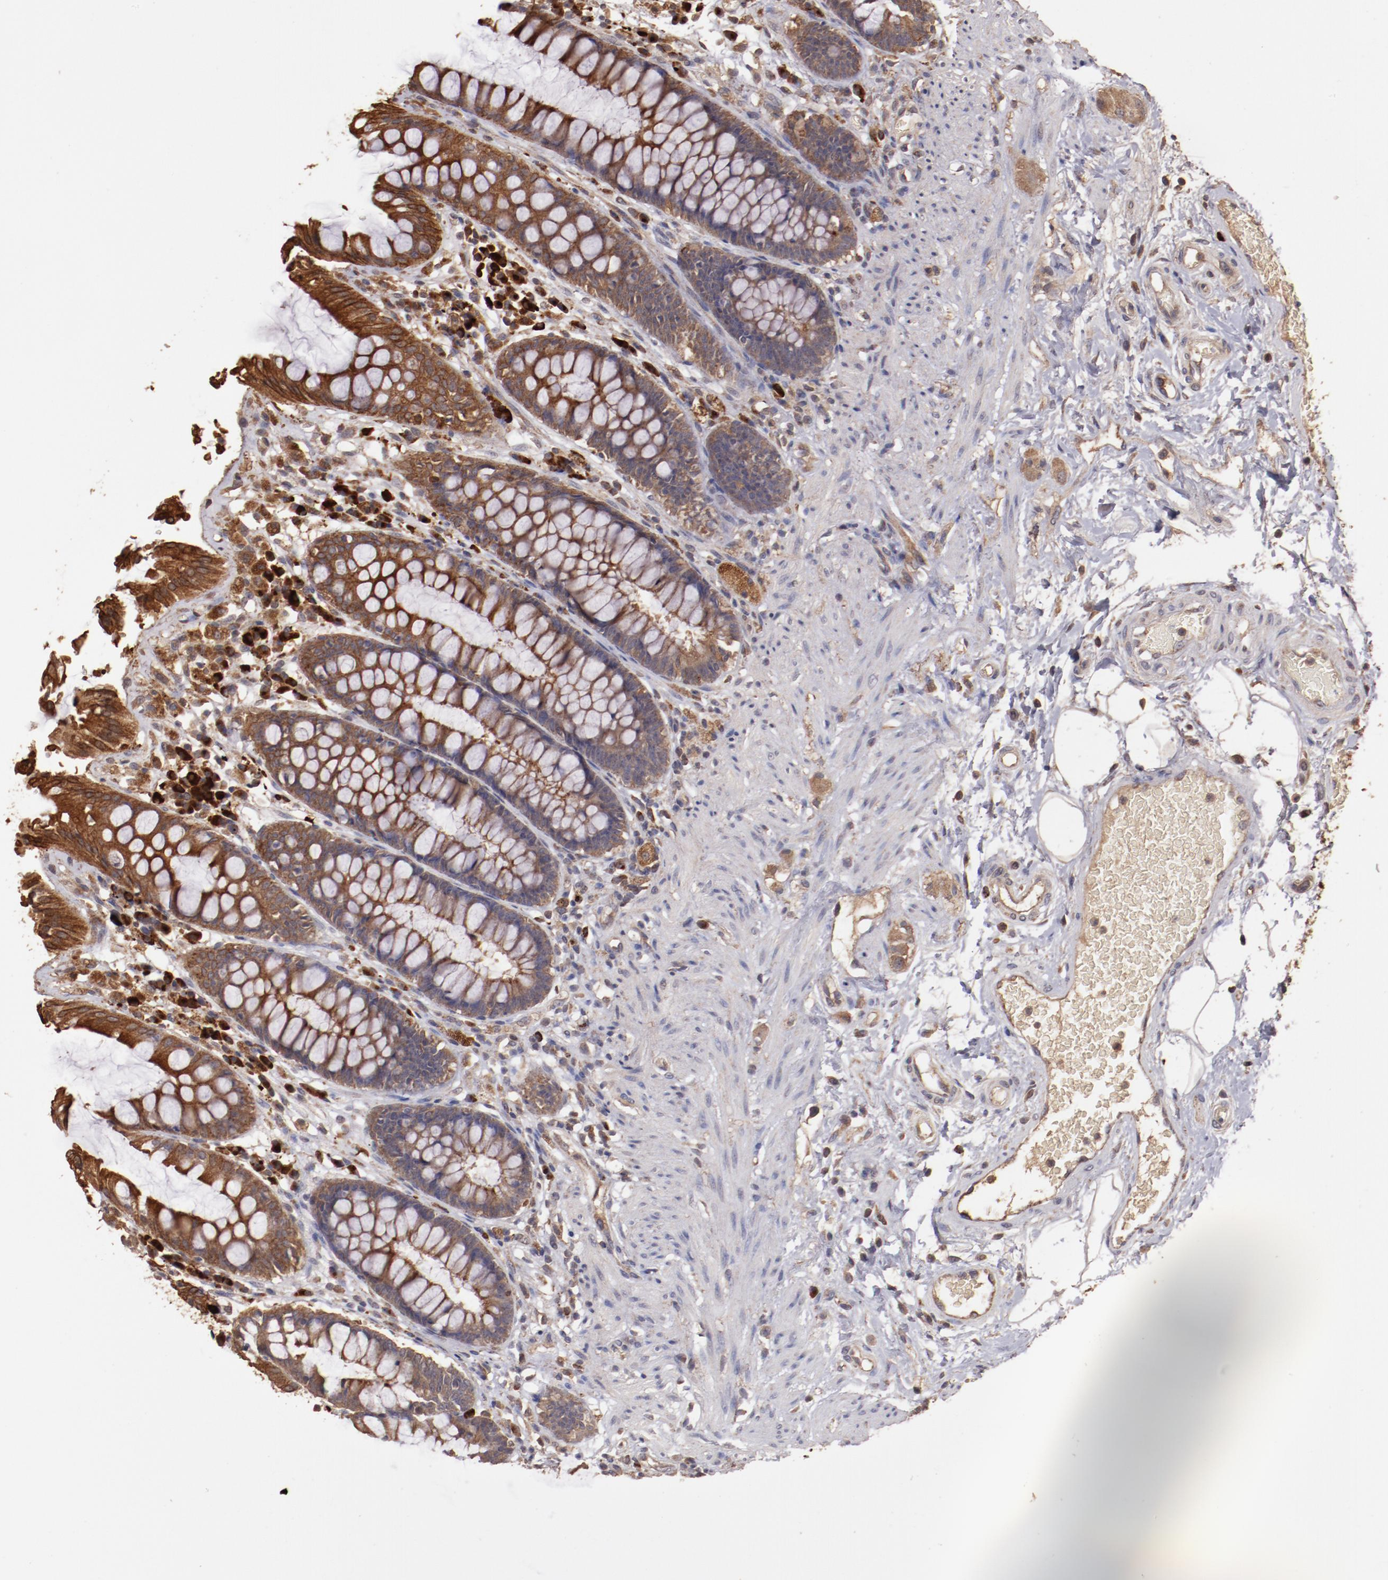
{"staining": {"intensity": "moderate", "quantity": ">75%", "location": "cytoplasmic/membranous"}, "tissue": "rectum", "cell_type": "Glandular cells", "image_type": "normal", "snomed": [{"axis": "morphology", "description": "Normal tissue, NOS"}, {"axis": "topography", "description": "Rectum"}], "caption": "Protein expression analysis of normal human rectum reveals moderate cytoplasmic/membranous expression in approximately >75% of glandular cells.", "gene": "SRRD", "patient": {"sex": "female", "age": 46}}